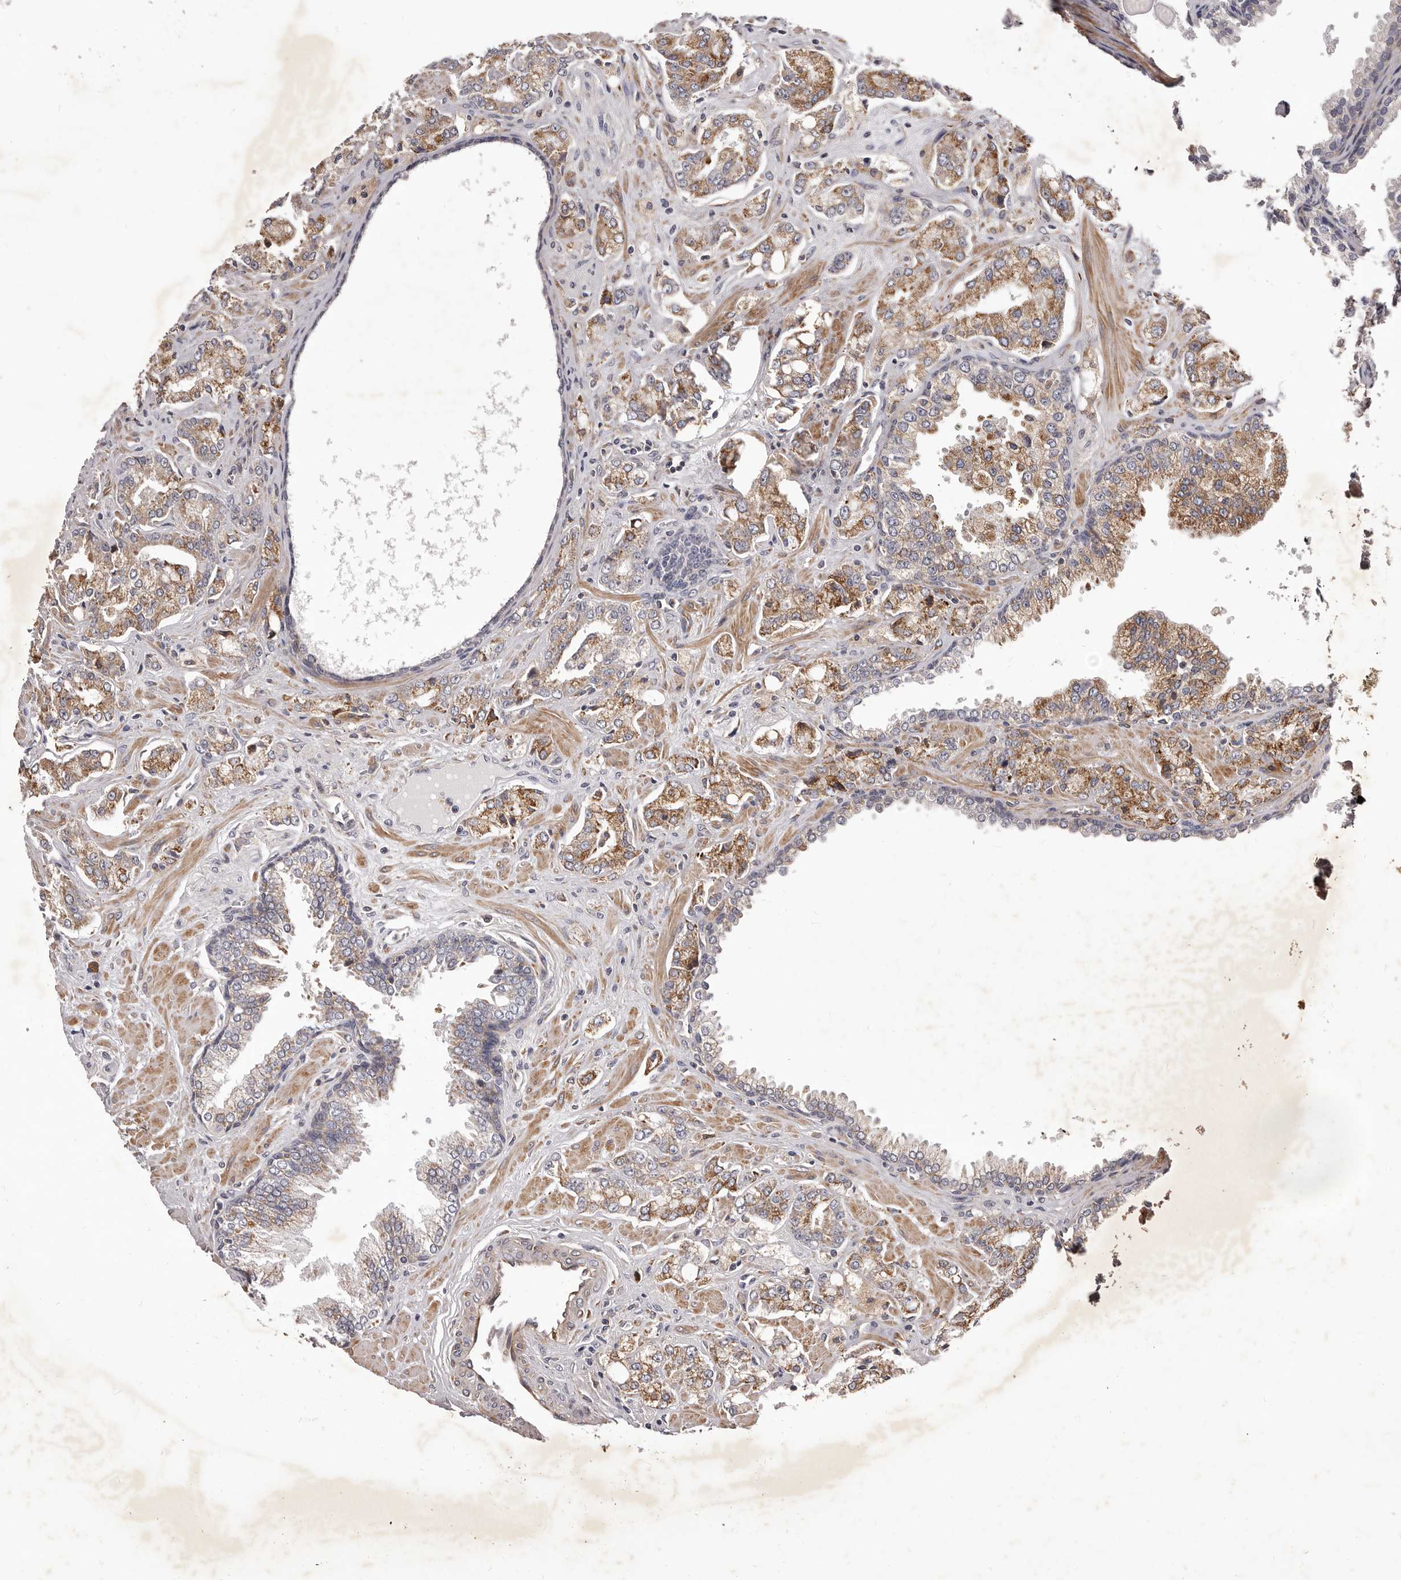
{"staining": {"intensity": "moderate", "quantity": ">75%", "location": "cytoplasmic/membranous"}, "tissue": "prostate cancer", "cell_type": "Tumor cells", "image_type": "cancer", "snomed": [{"axis": "morphology", "description": "Adenocarcinoma, High grade"}, {"axis": "topography", "description": "Prostate"}], "caption": "Adenocarcinoma (high-grade) (prostate) stained with a brown dye displays moderate cytoplasmic/membranous positive staining in about >75% of tumor cells.", "gene": "ALPK1", "patient": {"sex": "male", "age": 67}}